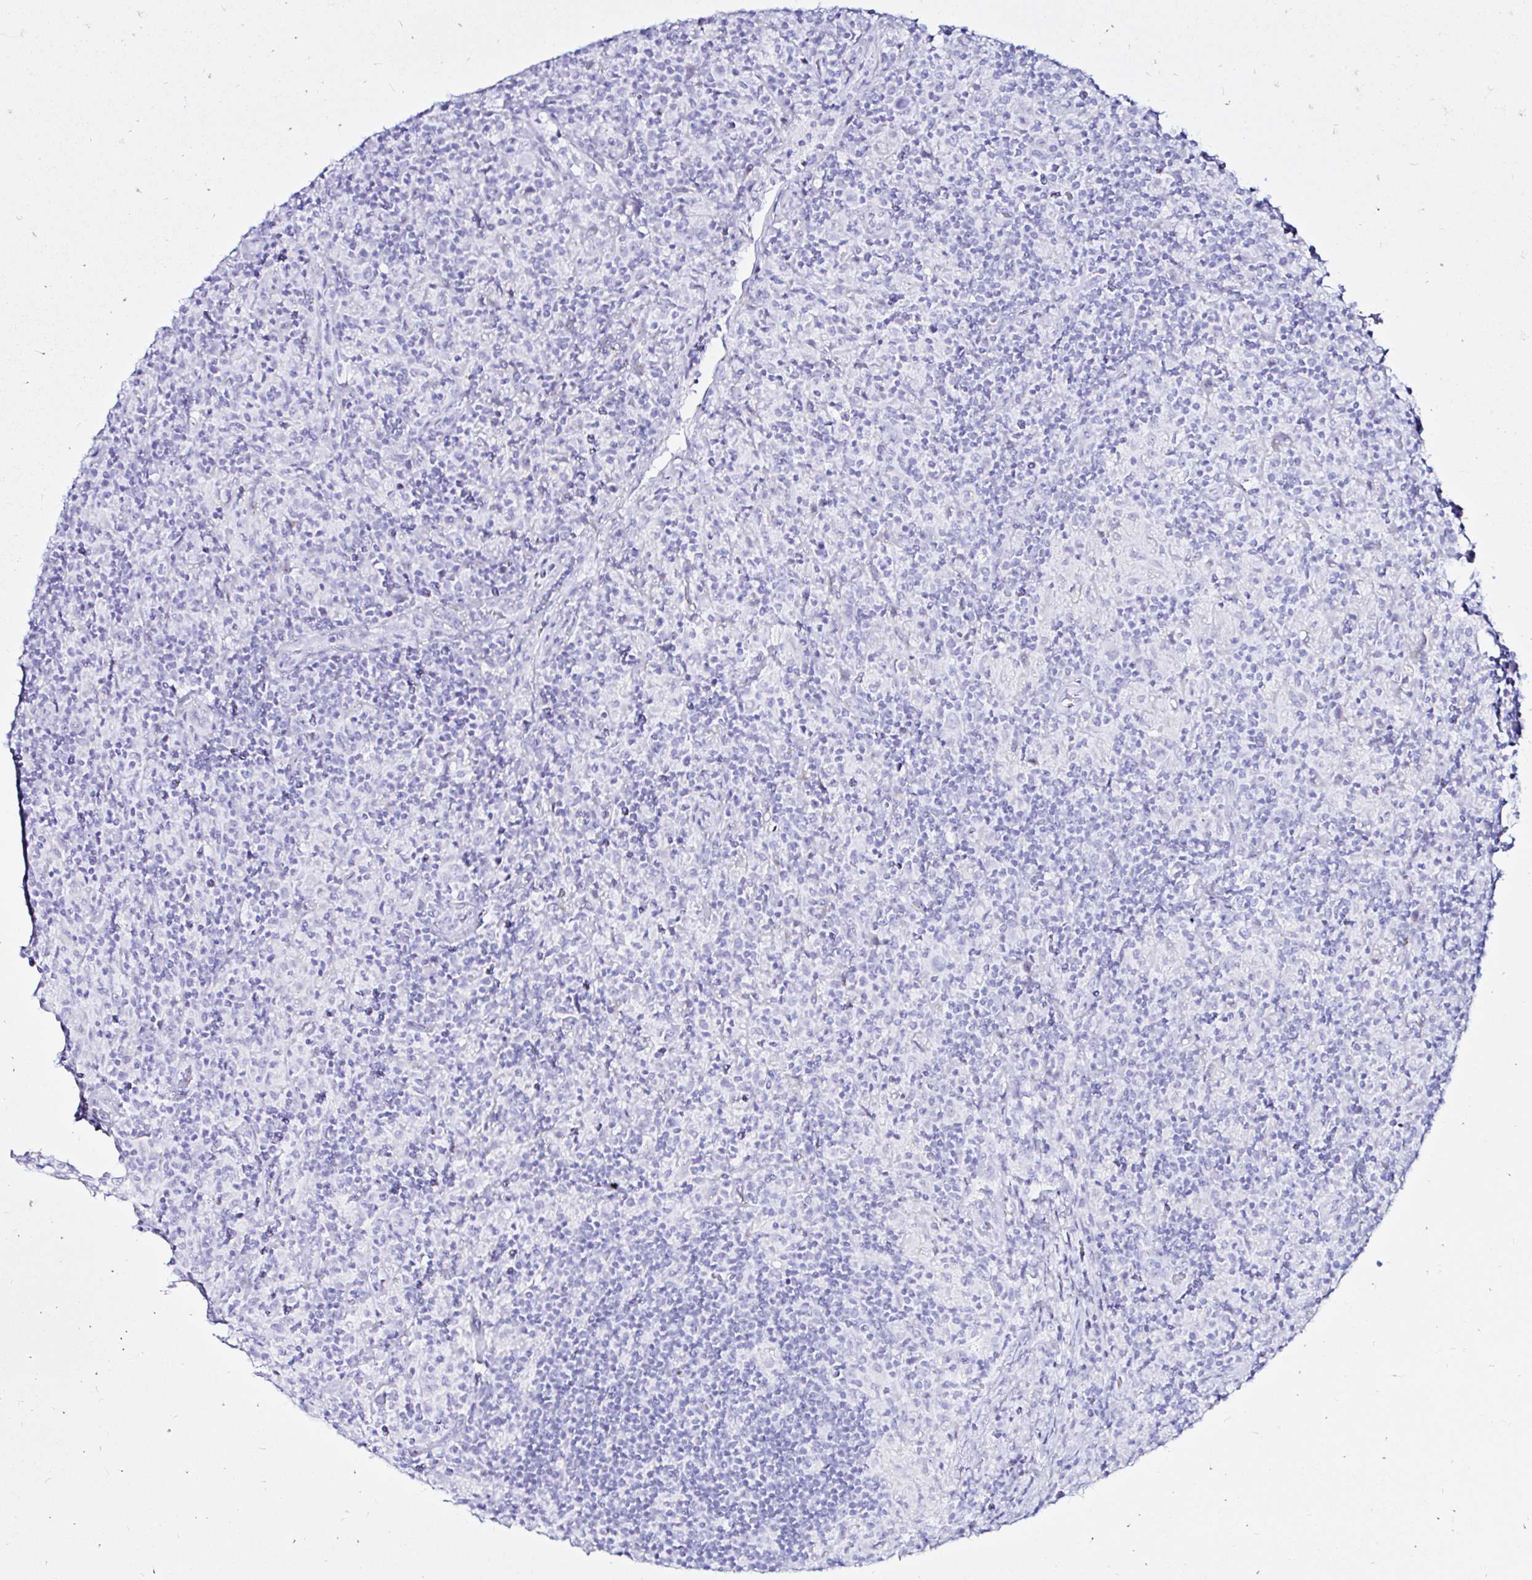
{"staining": {"intensity": "negative", "quantity": "none", "location": "none"}, "tissue": "lymphoma", "cell_type": "Tumor cells", "image_type": "cancer", "snomed": [{"axis": "morphology", "description": "Hodgkin's disease, NOS"}, {"axis": "topography", "description": "Lymph node"}], "caption": "Tumor cells show no significant protein positivity in Hodgkin's disease.", "gene": "ZNF432", "patient": {"sex": "male", "age": 70}}